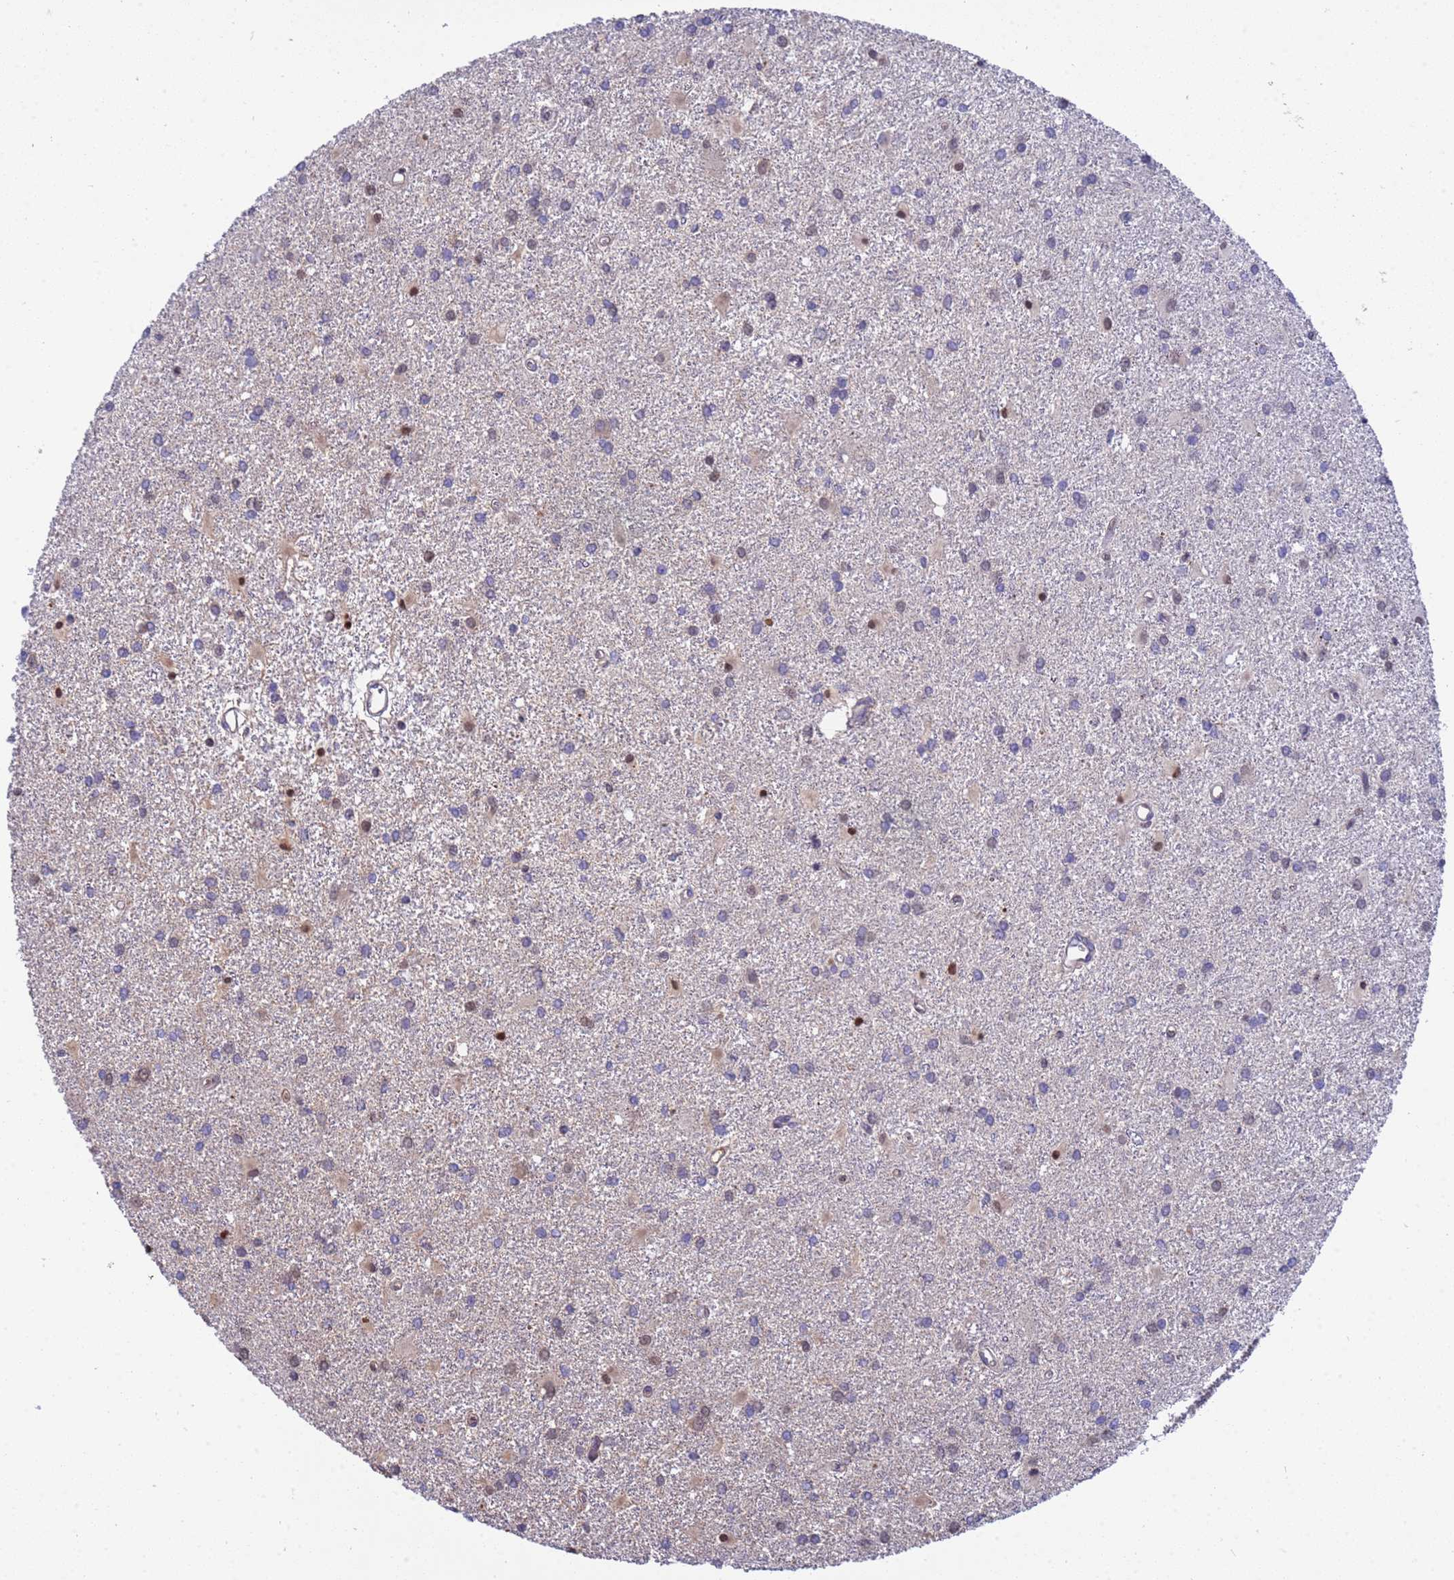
{"staining": {"intensity": "weak", "quantity": "<25%", "location": "cytoplasmic/membranous"}, "tissue": "glioma", "cell_type": "Tumor cells", "image_type": "cancer", "snomed": [{"axis": "morphology", "description": "Glioma, malignant, High grade"}, {"axis": "topography", "description": "Brain"}], "caption": "IHC image of neoplastic tissue: human malignant high-grade glioma stained with DAB (3,3'-diaminobenzidine) displays no significant protein staining in tumor cells.", "gene": "H1-7", "patient": {"sex": "female", "age": 50}}